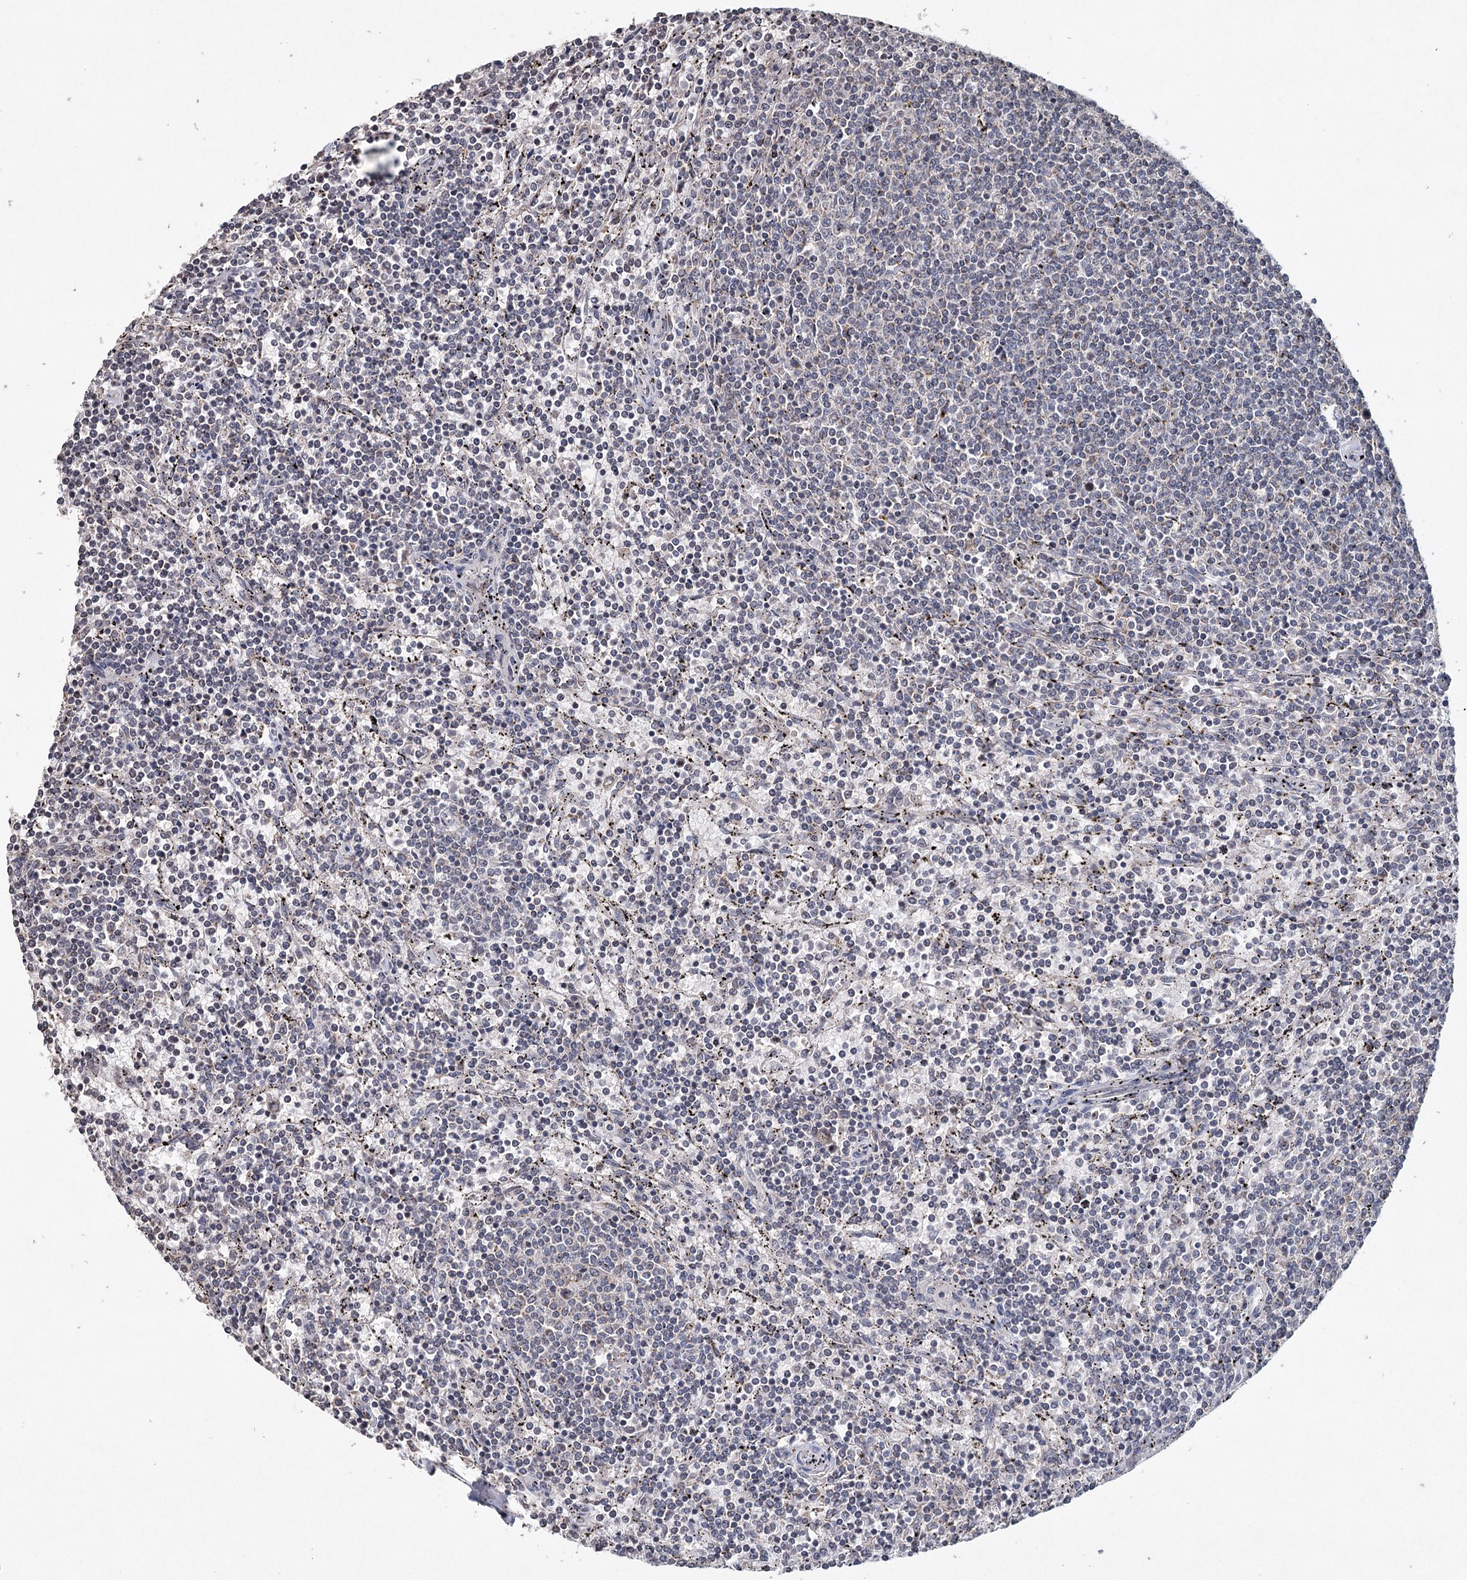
{"staining": {"intensity": "negative", "quantity": "none", "location": "none"}, "tissue": "lymphoma", "cell_type": "Tumor cells", "image_type": "cancer", "snomed": [{"axis": "morphology", "description": "Malignant lymphoma, non-Hodgkin's type, Low grade"}, {"axis": "topography", "description": "Spleen"}], "caption": "Malignant lymphoma, non-Hodgkin's type (low-grade) was stained to show a protein in brown. There is no significant positivity in tumor cells. (DAB IHC, high magnification).", "gene": "ICOS", "patient": {"sex": "female", "age": 50}}